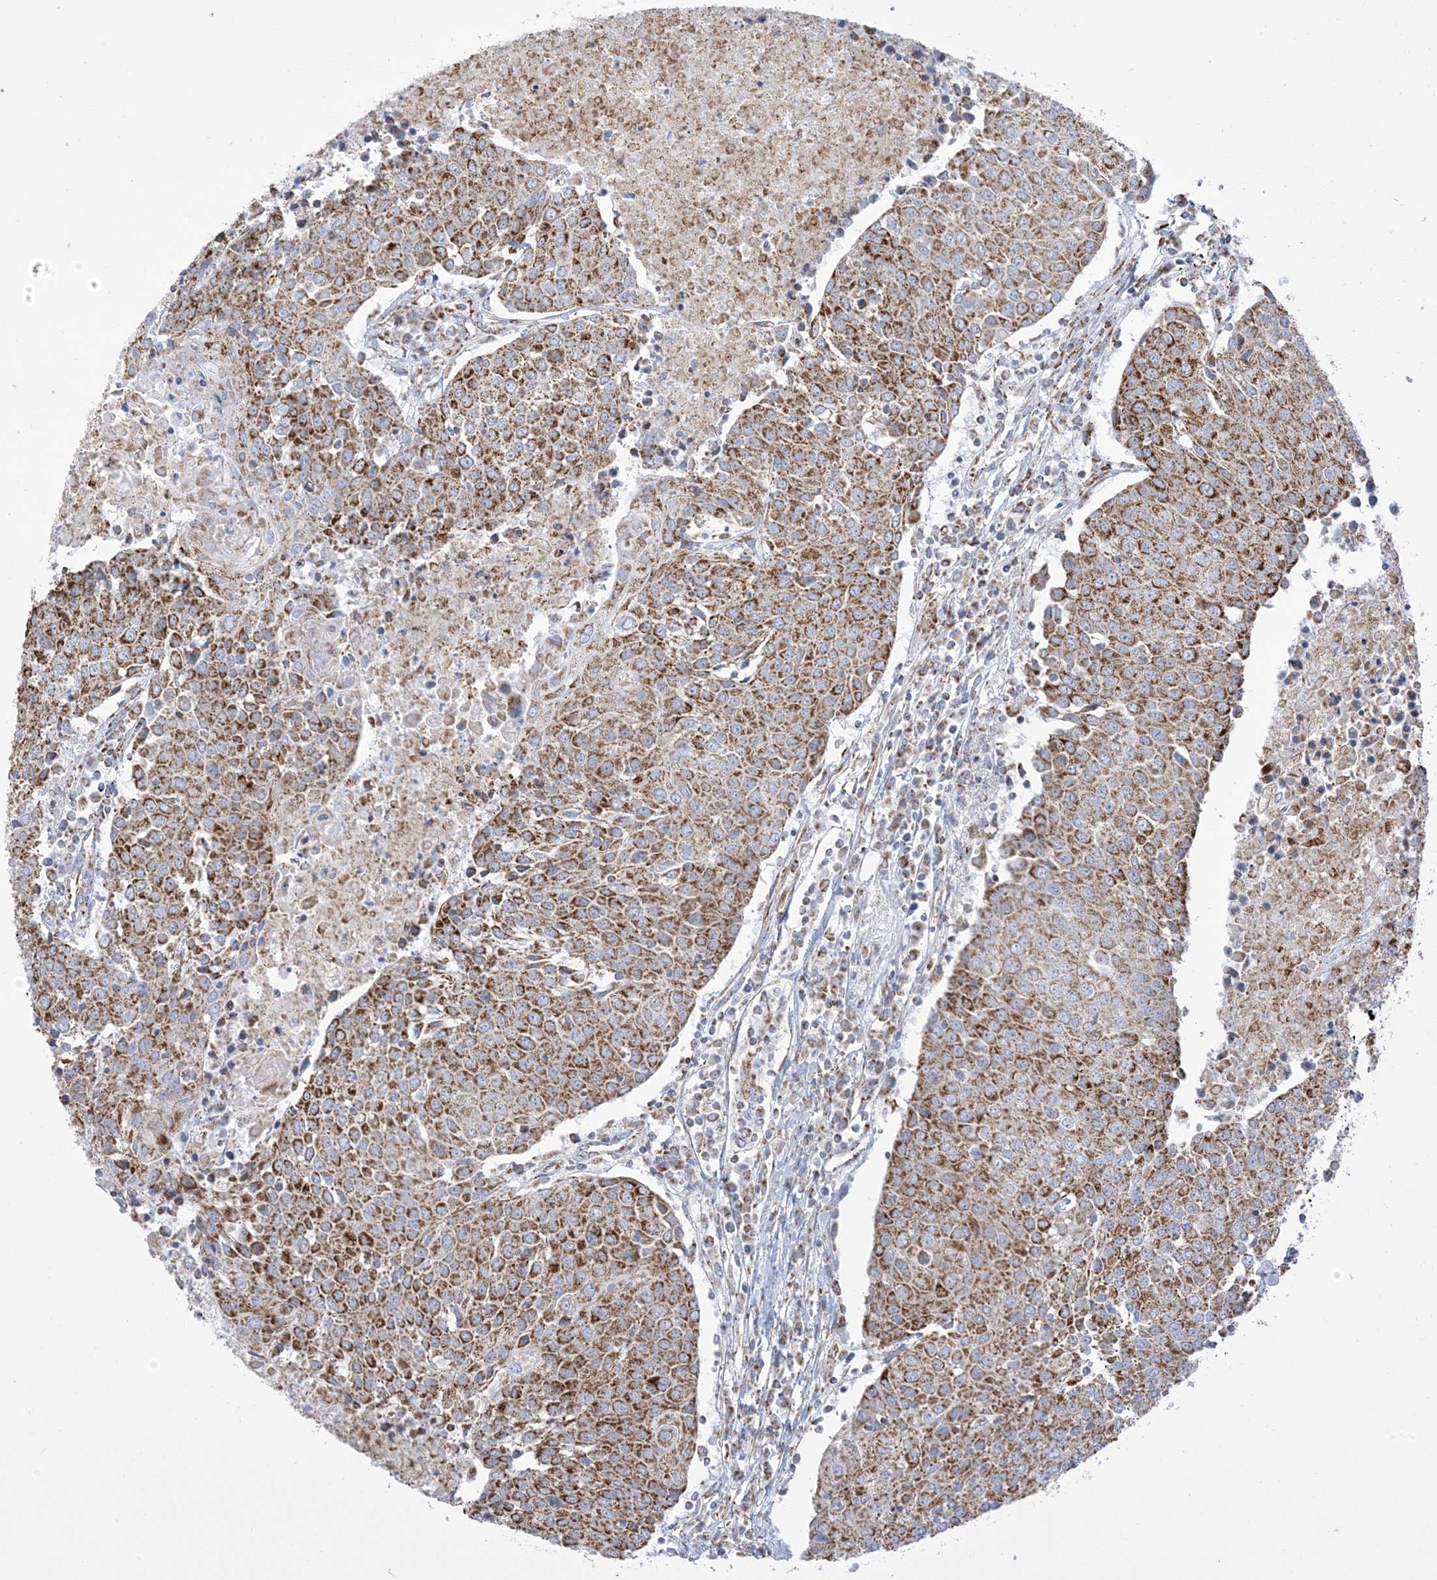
{"staining": {"intensity": "moderate", "quantity": ">75%", "location": "cytoplasmic/membranous"}, "tissue": "urothelial cancer", "cell_type": "Tumor cells", "image_type": "cancer", "snomed": [{"axis": "morphology", "description": "Urothelial carcinoma, High grade"}, {"axis": "topography", "description": "Urinary bladder"}], "caption": "A medium amount of moderate cytoplasmic/membranous positivity is identified in about >75% of tumor cells in urothelial carcinoma (high-grade) tissue.", "gene": "SAMM50", "patient": {"sex": "female", "age": 85}}